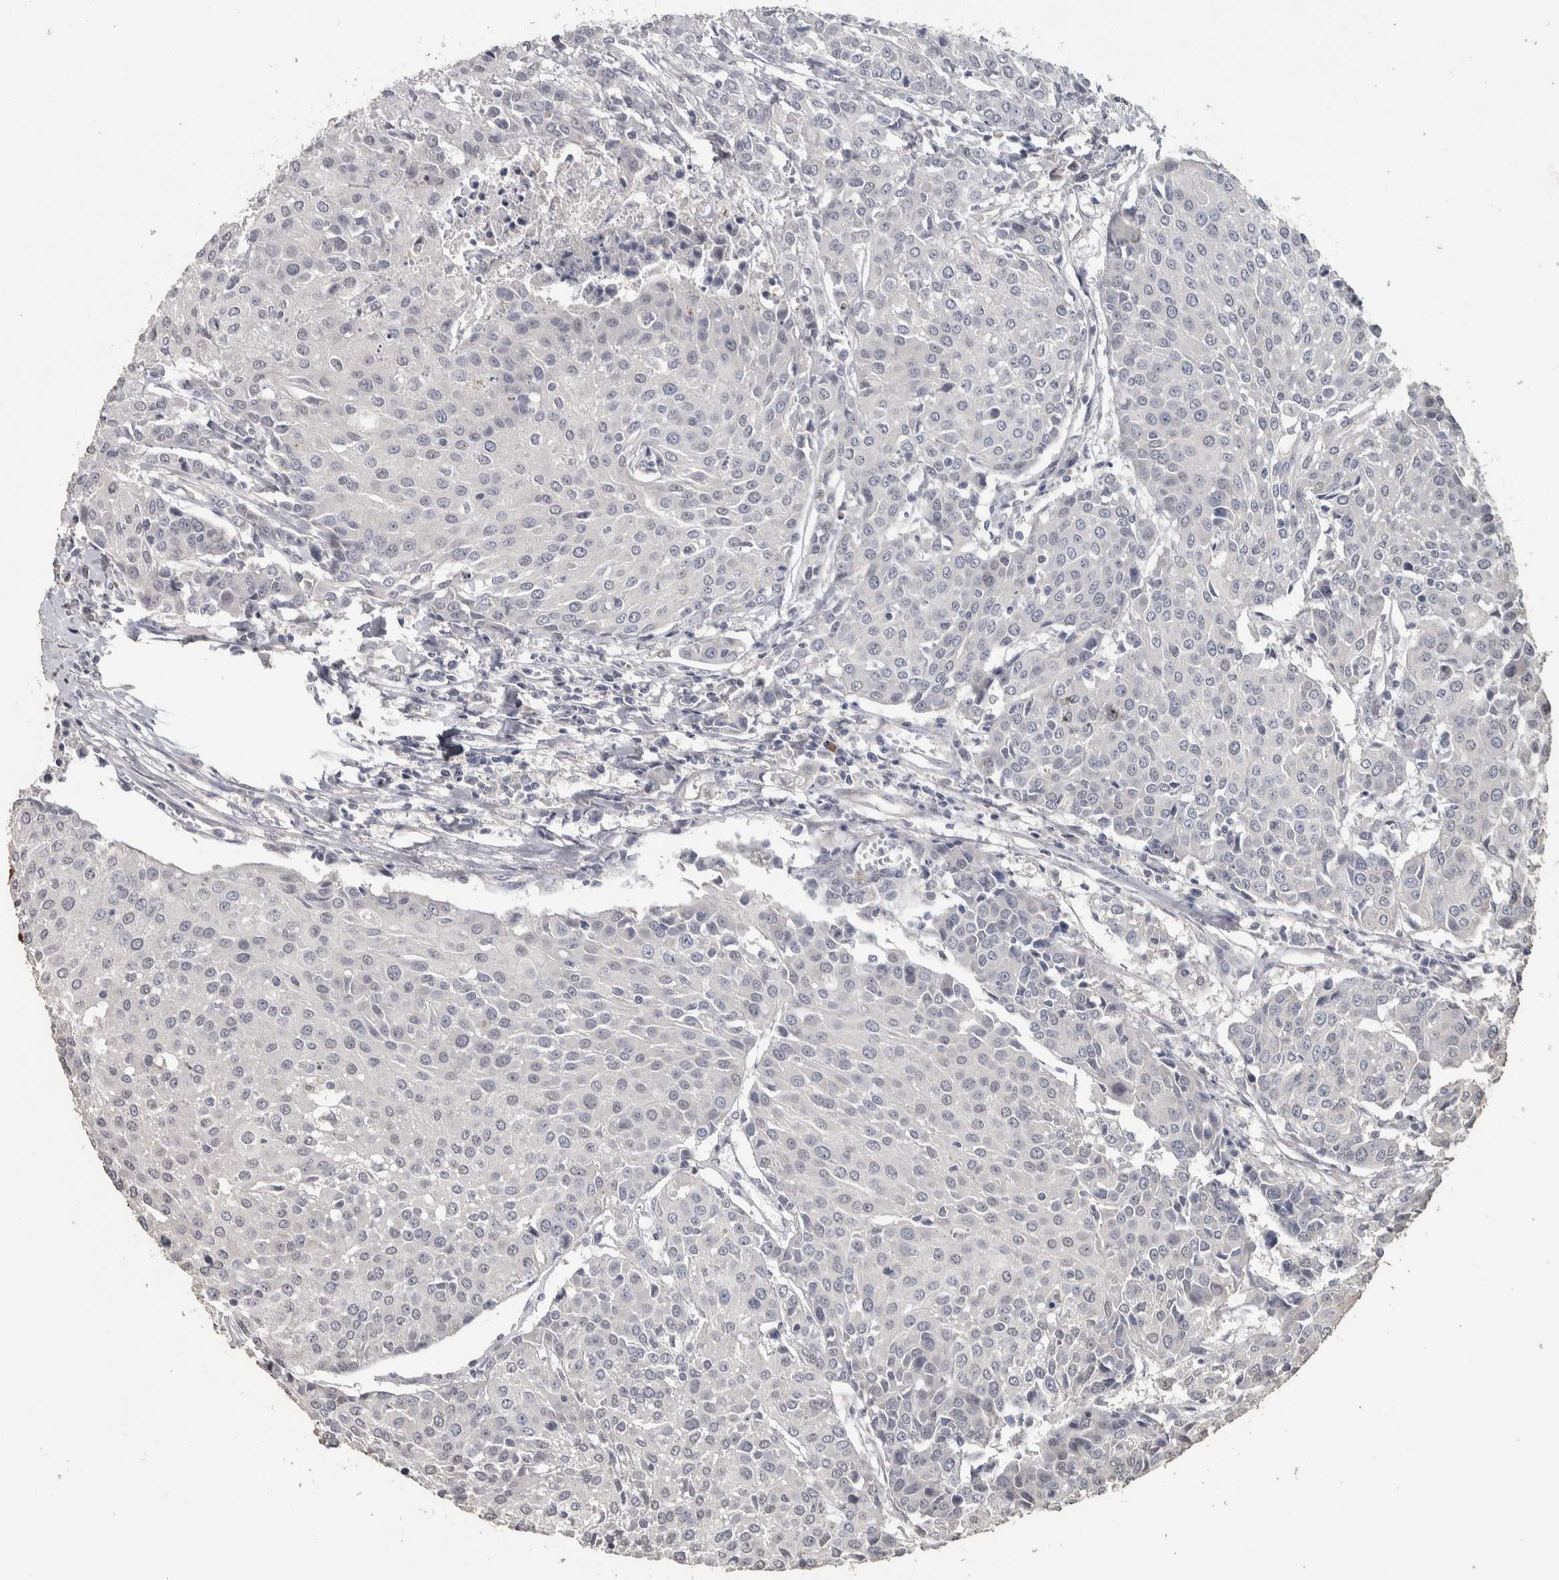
{"staining": {"intensity": "negative", "quantity": "none", "location": "none"}, "tissue": "urothelial cancer", "cell_type": "Tumor cells", "image_type": "cancer", "snomed": [{"axis": "morphology", "description": "Urothelial carcinoma, High grade"}, {"axis": "topography", "description": "Urinary bladder"}], "caption": "High-grade urothelial carcinoma stained for a protein using IHC reveals no expression tumor cells.", "gene": "NECAB1", "patient": {"sex": "female", "age": 85}}